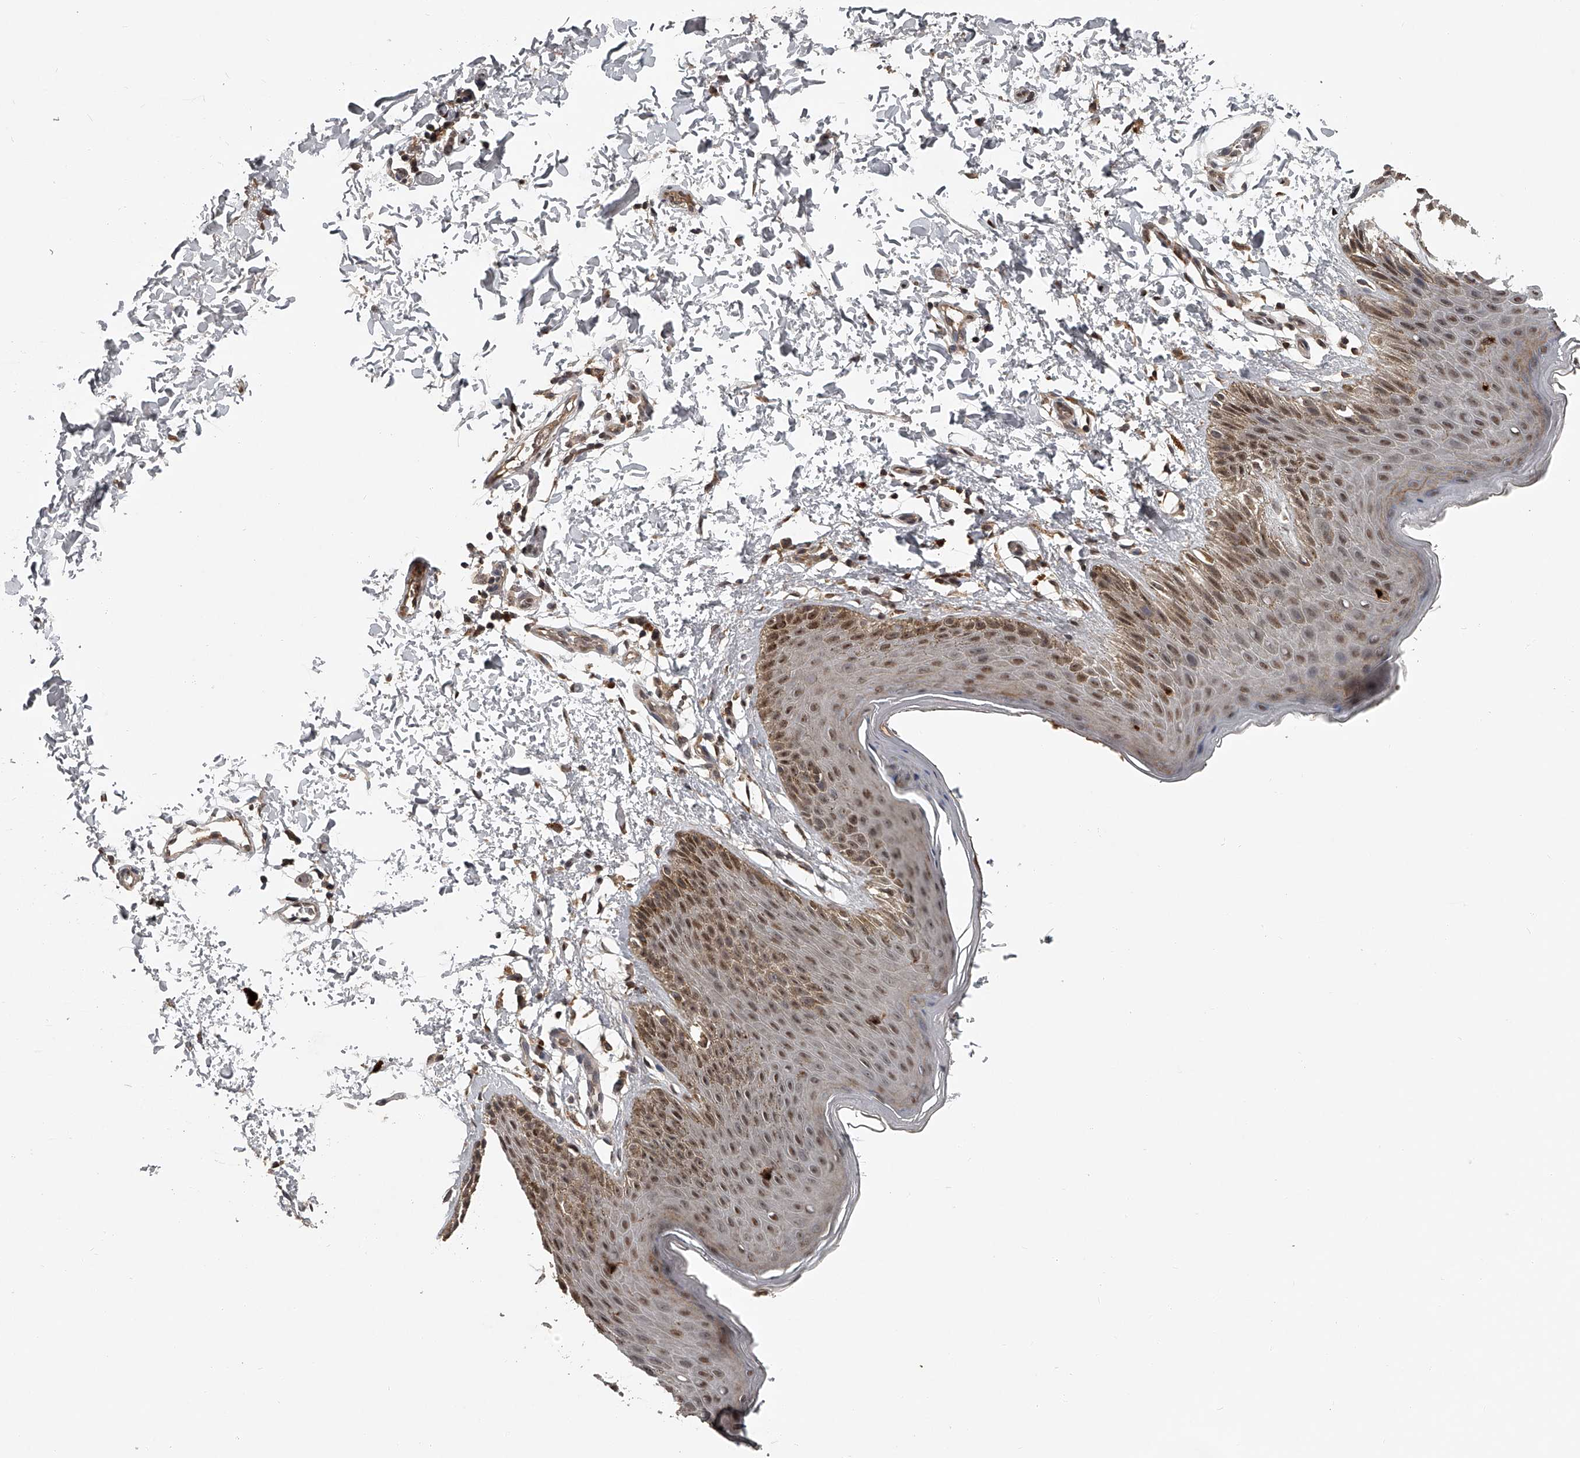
{"staining": {"intensity": "moderate", "quantity": ">75%", "location": "cytoplasmic/membranous,nuclear"}, "tissue": "skin", "cell_type": "Epidermal cells", "image_type": "normal", "snomed": [{"axis": "morphology", "description": "Normal tissue, NOS"}, {"axis": "topography", "description": "Anal"}, {"axis": "topography", "description": "Peripheral nerve tissue"}], "caption": "The immunohistochemical stain labels moderate cytoplasmic/membranous,nuclear expression in epidermal cells of benign skin.", "gene": "PLEKHG1", "patient": {"sex": "male", "age": 44}}